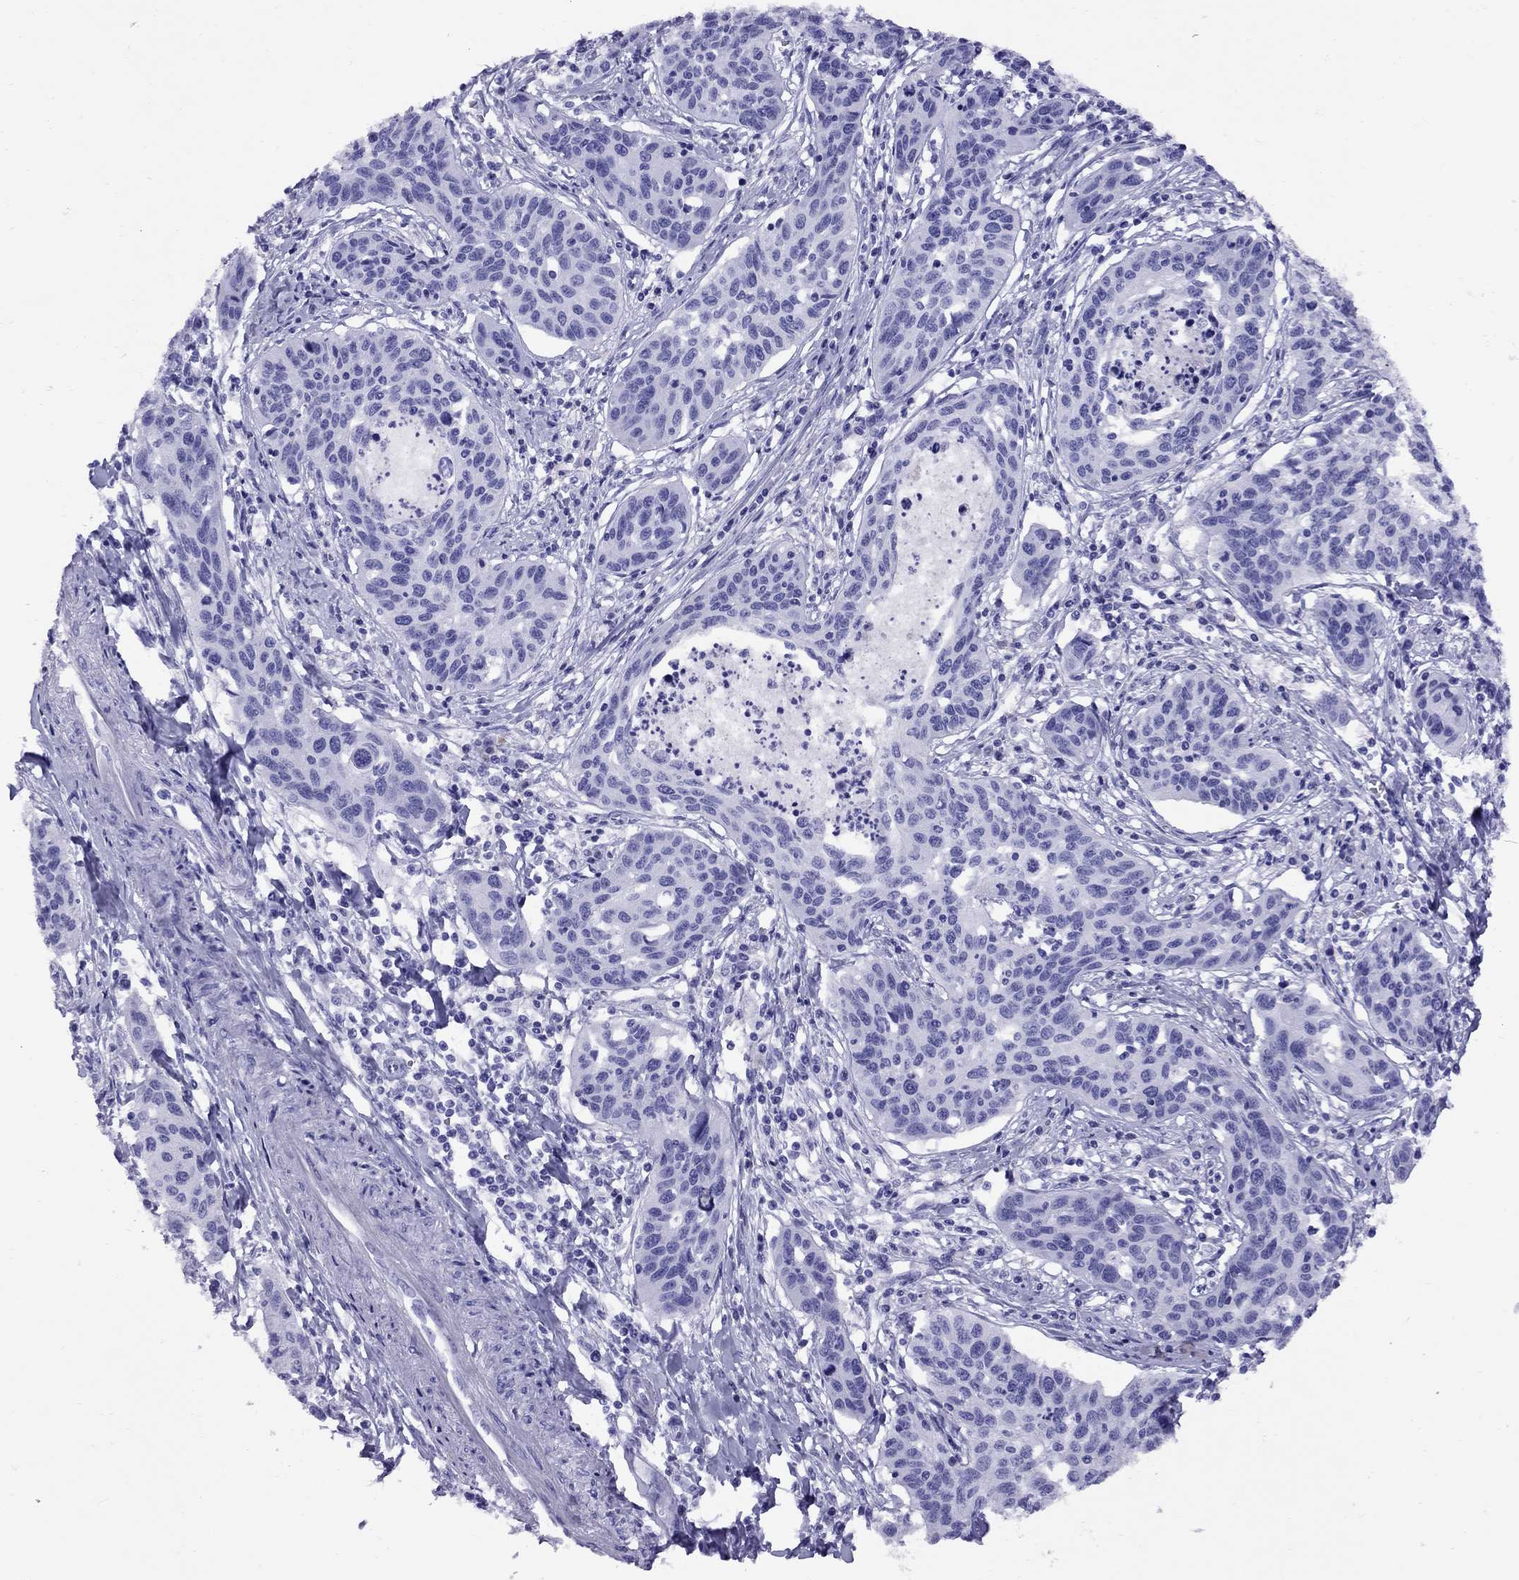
{"staining": {"intensity": "negative", "quantity": "none", "location": "none"}, "tissue": "cervical cancer", "cell_type": "Tumor cells", "image_type": "cancer", "snomed": [{"axis": "morphology", "description": "Squamous cell carcinoma, NOS"}, {"axis": "topography", "description": "Cervix"}], "caption": "Photomicrograph shows no protein expression in tumor cells of cervical cancer (squamous cell carcinoma) tissue.", "gene": "AVPR1B", "patient": {"sex": "female", "age": 31}}